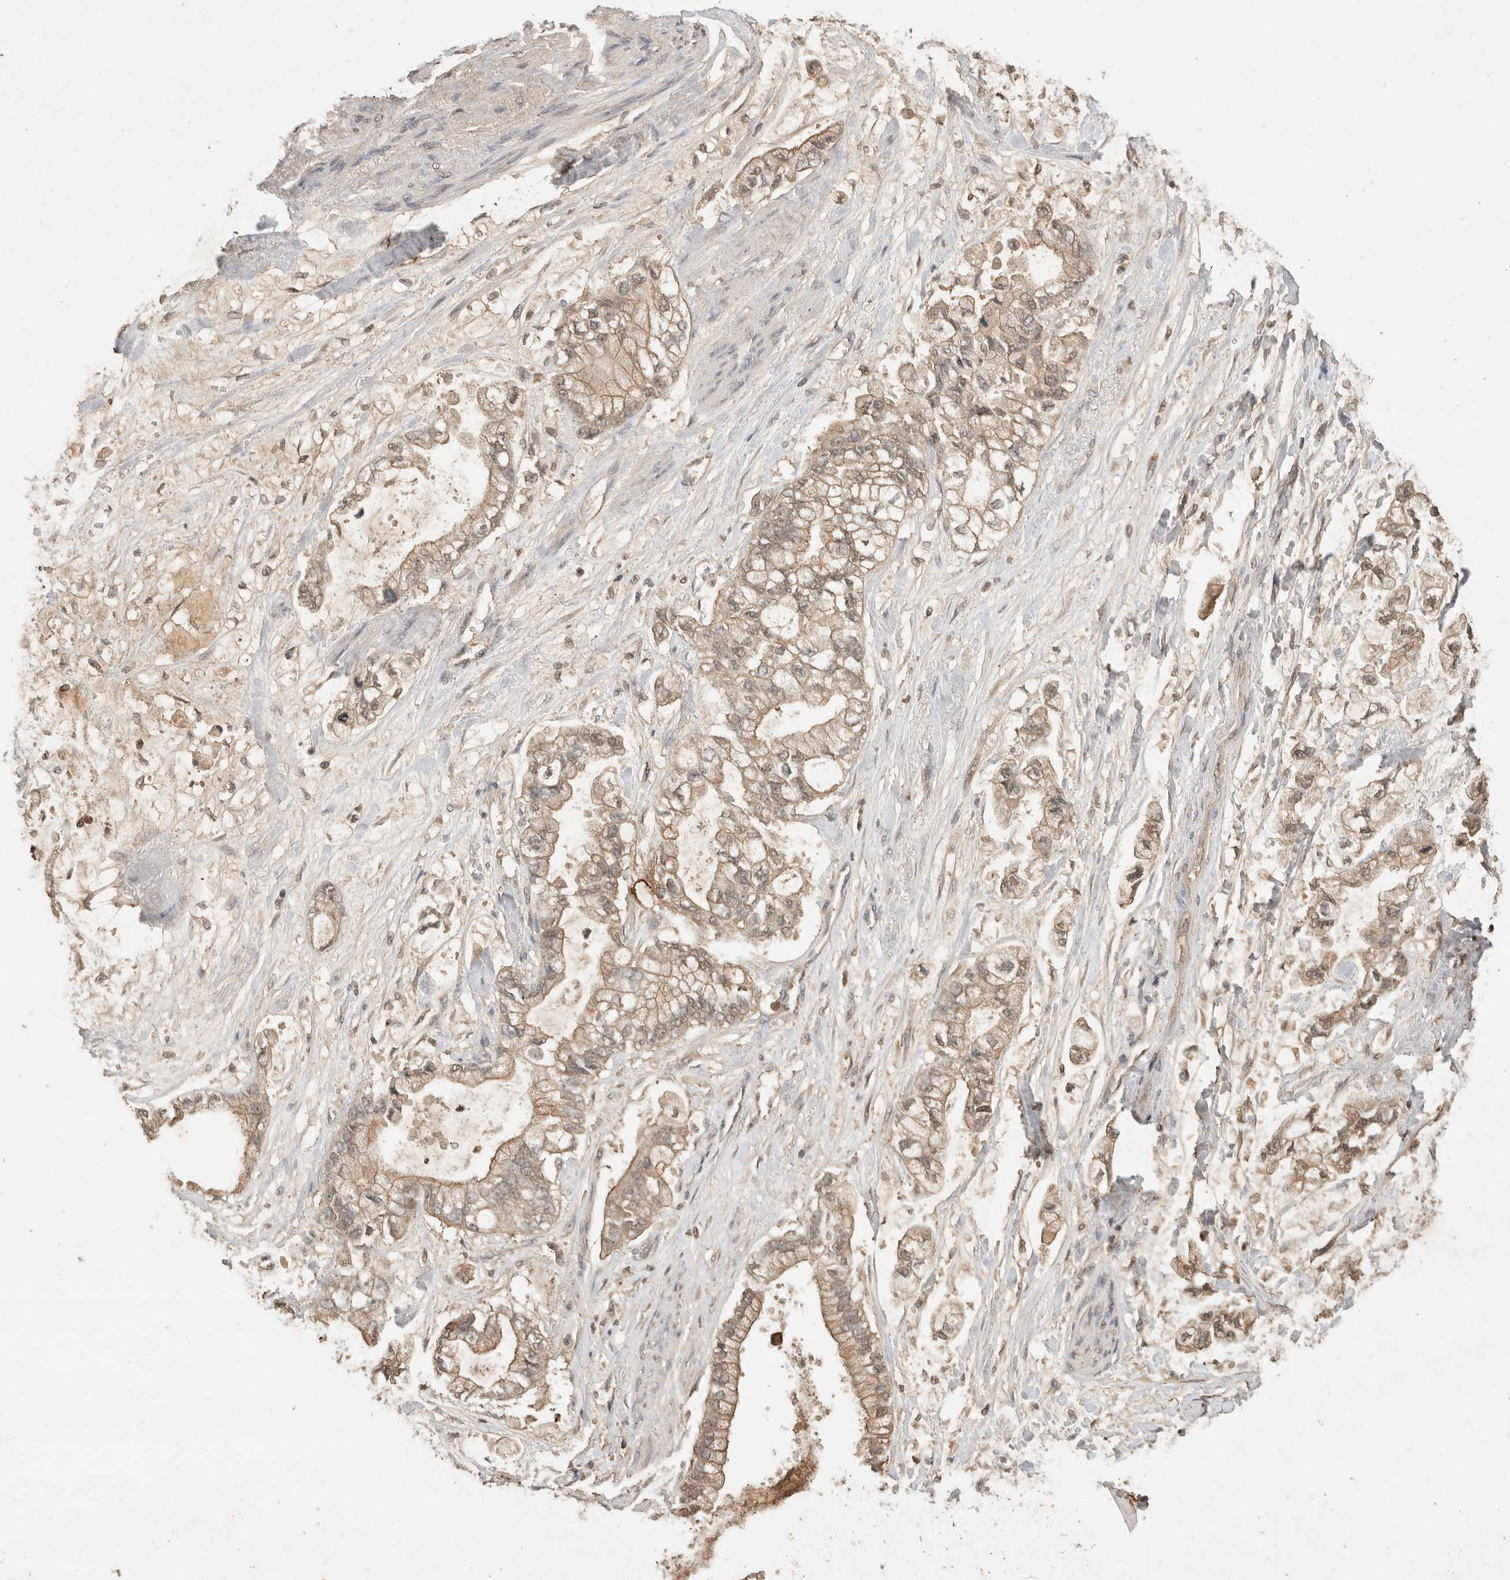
{"staining": {"intensity": "moderate", "quantity": ">75%", "location": "cytoplasmic/membranous"}, "tissue": "stomach cancer", "cell_type": "Tumor cells", "image_type": "cancer", "snomed": [{"axis": "morphology", "description": "Normal tissue, NOS"}, {"axis": "morphology", "description": "Adenocarcinoma, NOS"}, {"axis": "topography", "description": "Stomach"}], "caption": "Brown immunohistochemical staining in stomach adenocarcinoma exhibits moderate cytoplasmic/membranous staining in about >75% of tumor cells.", "gene": "PRMT3", "patient": {"sex": "male", "age": 62}}